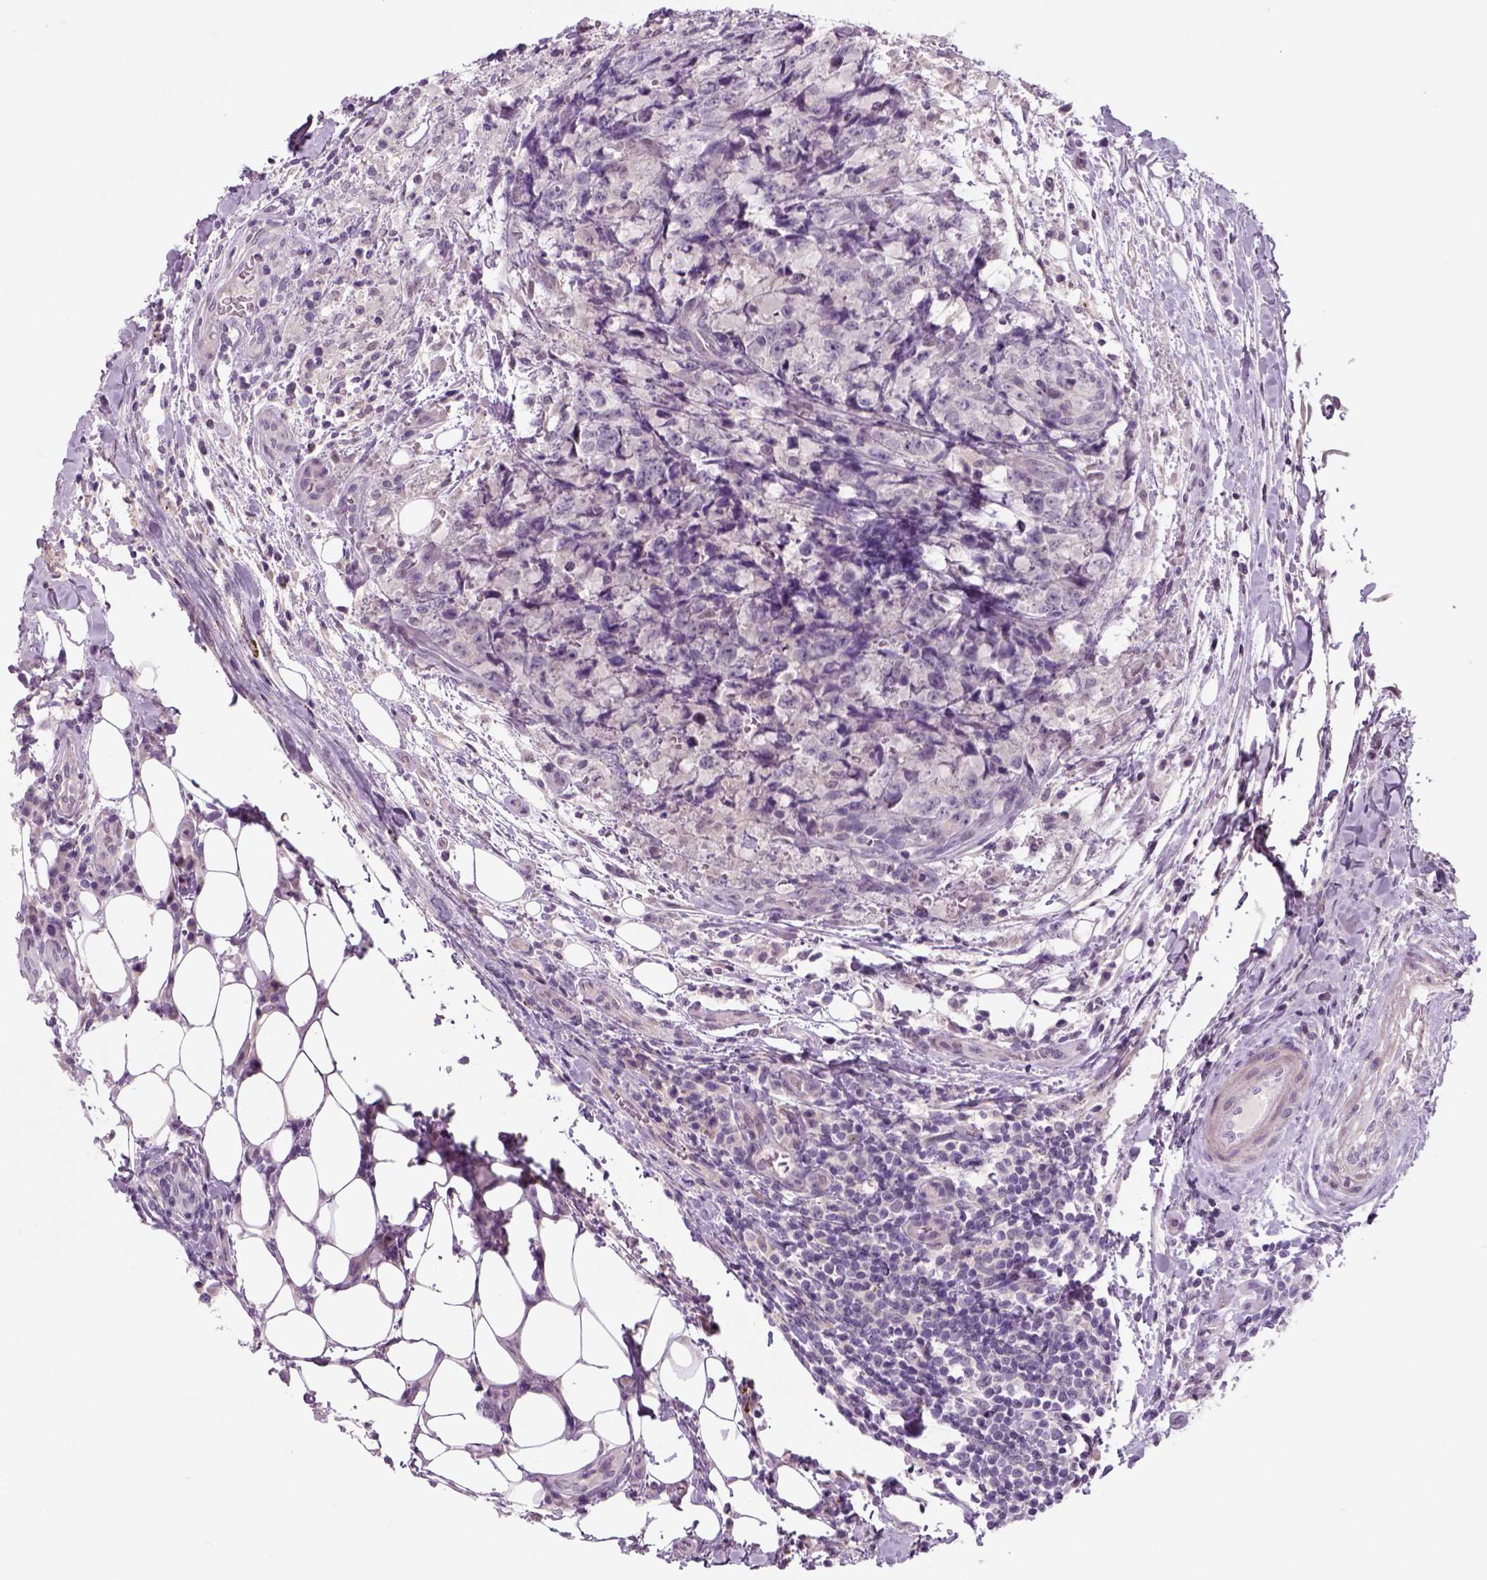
{"staining": {"intensity": "negative", "quantity": "none", "location": "none"}, "tissue": "testis cancer", "cell_type": "Tumor cells", "image_type": "cancer", "snomed": [{"axis": "morphology", "description": "Carcinoma, Embryonal, NOS"}, {"axis": "topography", "description": "Testis"}], "caption": "Protein analysis of testis cancer reveals no significant expression in tumor cells.", "gene": "NECAB1", "patient": {"sex": "male", "age": 24}}